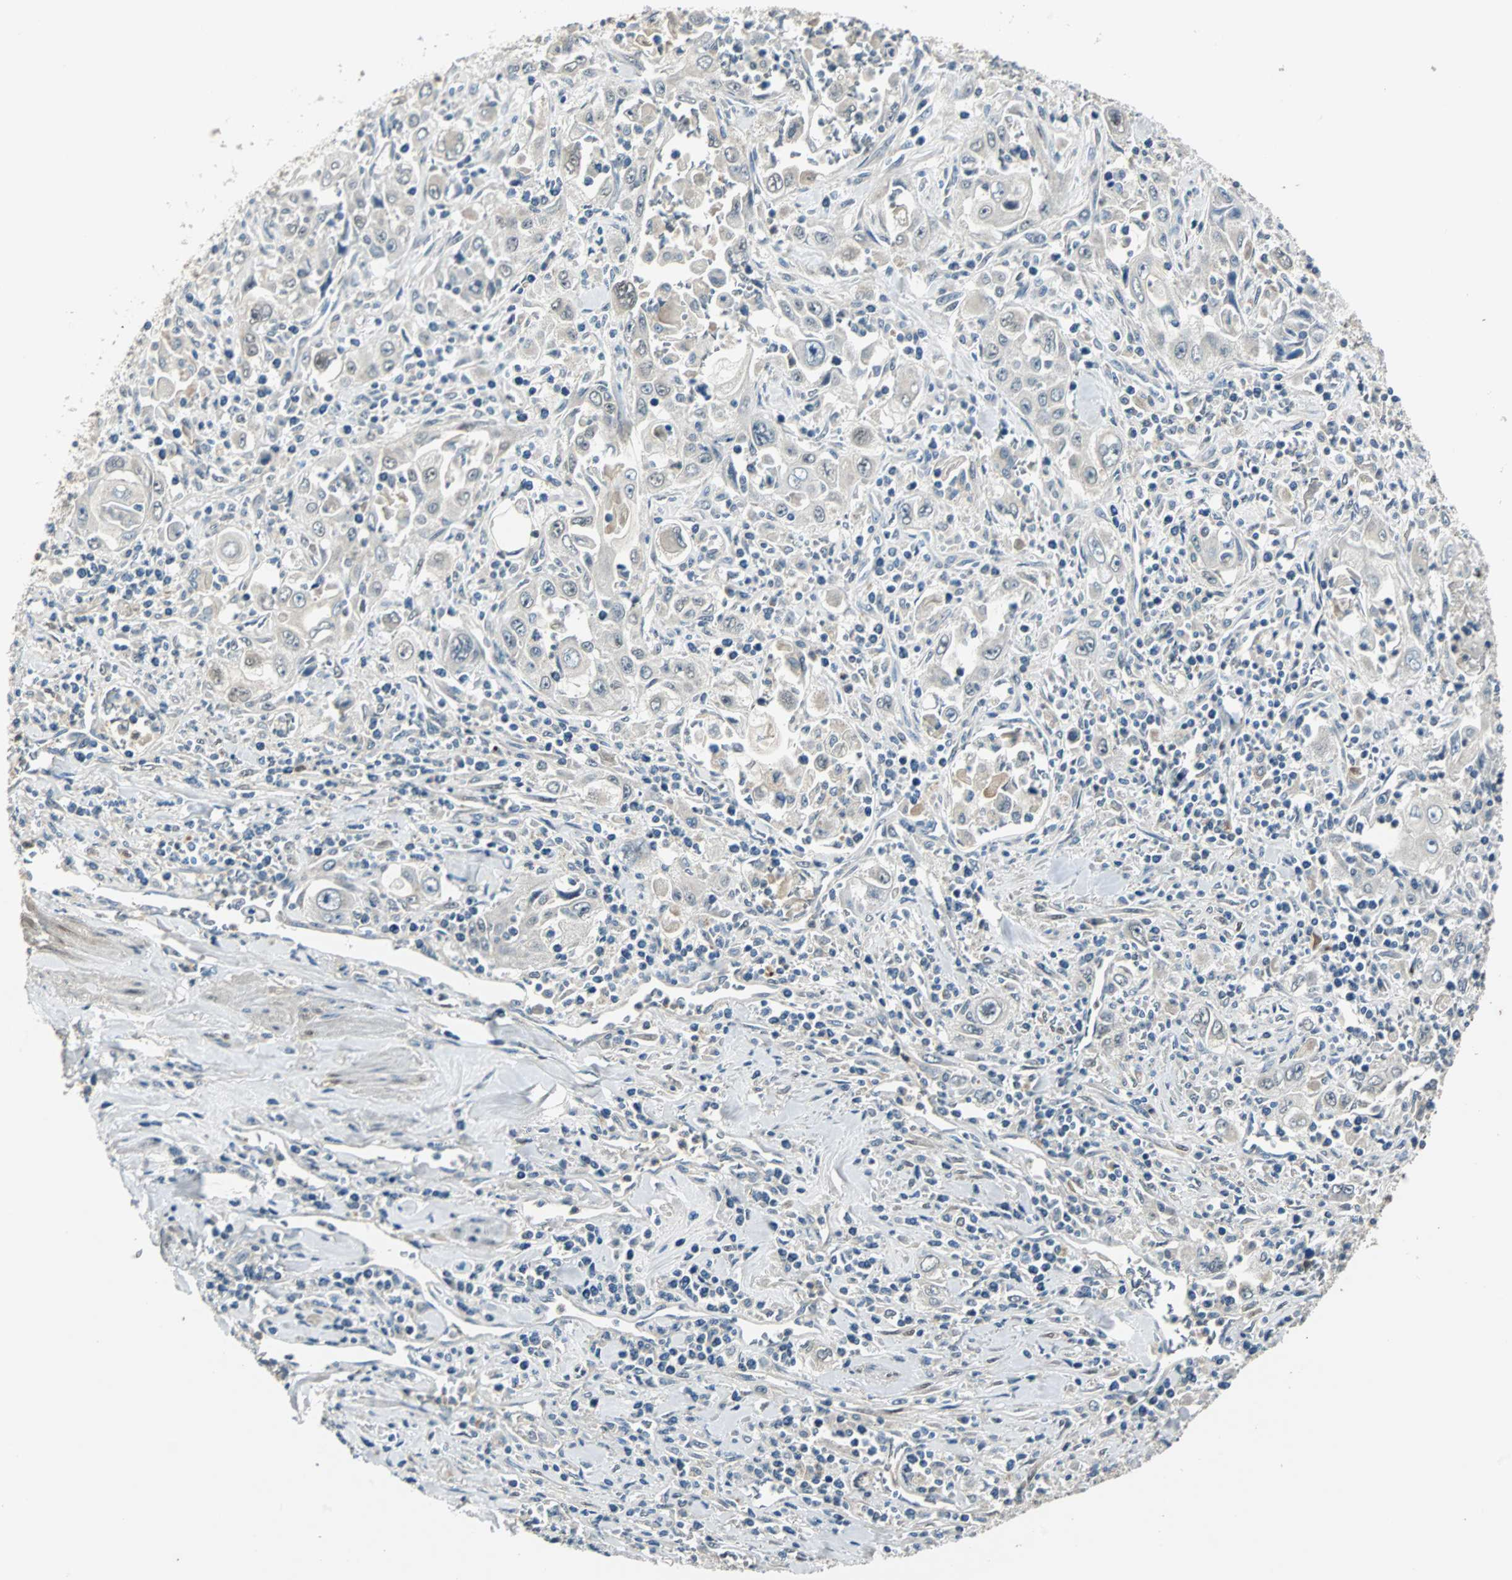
{"staining": {"intensity": "weak", "quantity": "<25%", "location": "cytoplasmic/membranous"}, "tissue": "pancreatic cancer", "cell_type": "Tumor cells", "image_type": "cancer", "snomed": [{"axis": "morphology", "description": "Adenocarcinoma, NOS"}, {"axis": "topography", "description": "Pancreas"}], "caption": "Pancreatic adenocarcinoma stained for a protein using IHC exhibits no staining tumor cells.", "gene": "FHL2", "patient": {"sex": "male", "age": 70}}